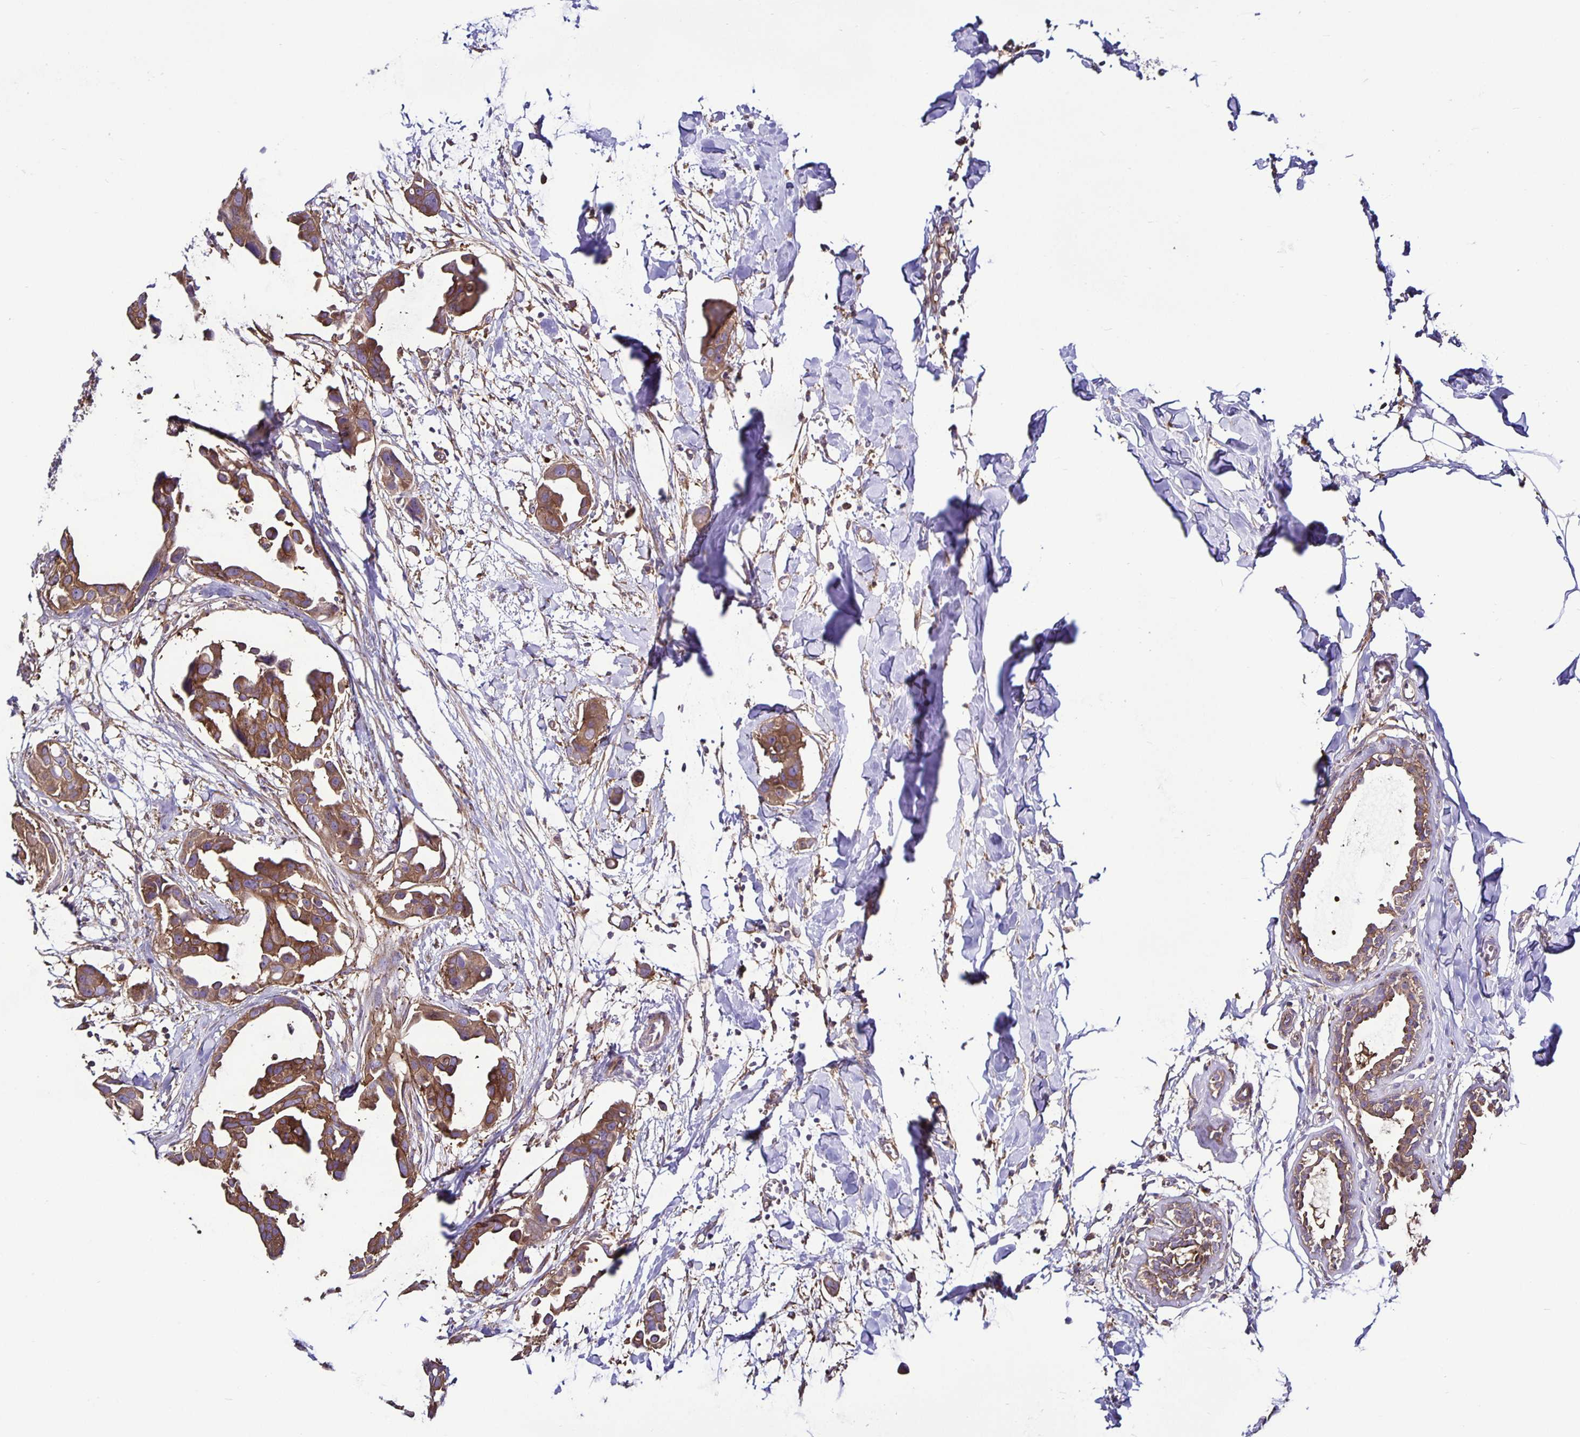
{"staining": {"intensity": "strong", "quantity": ">75%", "location": "cytoplasmic/membranous"}, "tissue": "breast cancer", "cell_type": "Tumor cells", "image_type": "cancer", "snomed": [{"axis": "morphology", "description": "Duct carcinoma"}, {"axis": "topography", "description": "Breast"}], "caption": "Immunohistochemical staining of breast cancer demonstrates high levels of strong cytoplasmic/membranous expression in about >75% of tumor cells.", "gene": "SNX5", "patient": {"sex": "female", "age": 38}}